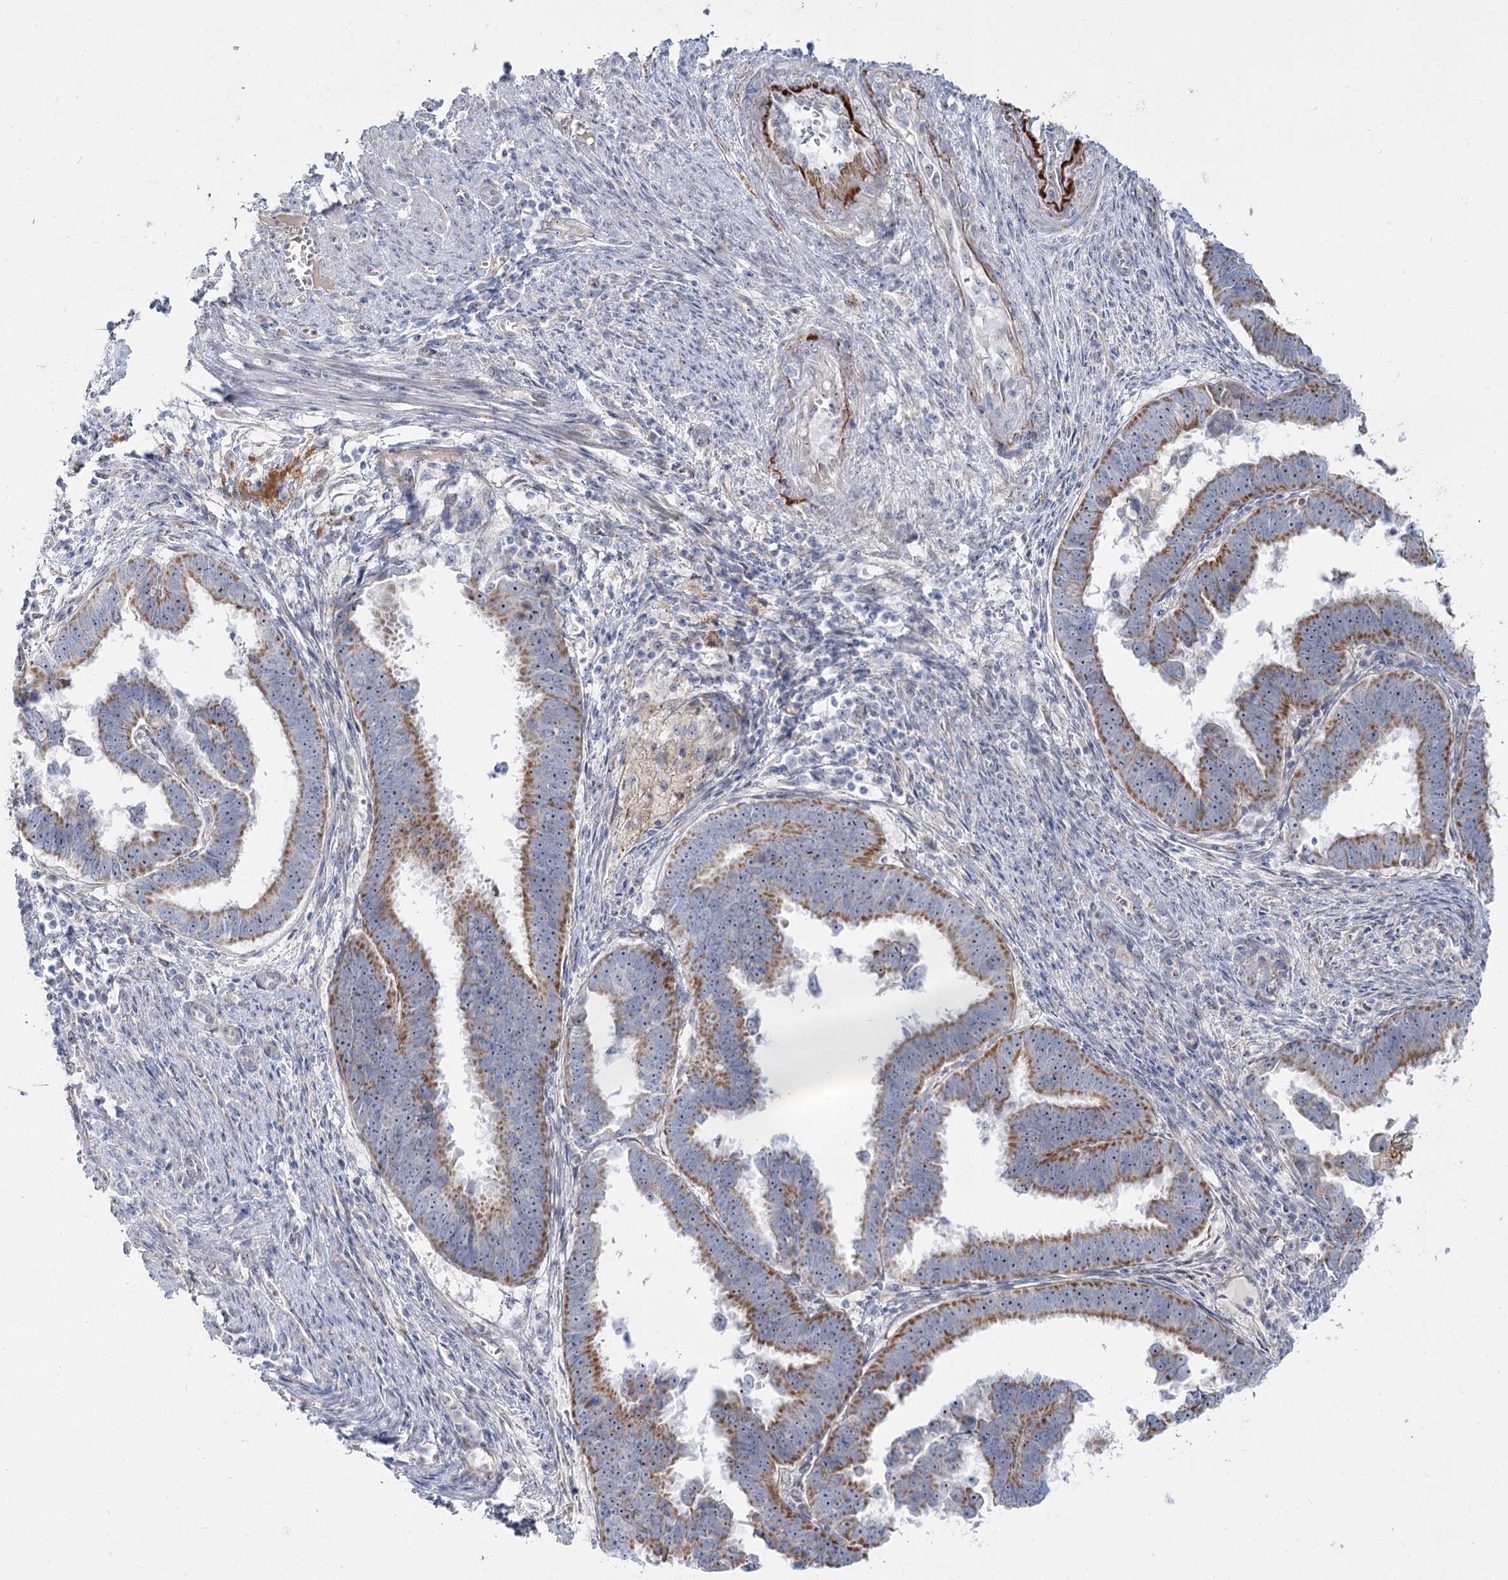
{"staining": {"intensity": "moderate", "quantity": ">75%", "location": "cytoplasmic/membranous,nuclear"}, "tissue": "endometrial cancer", "cell_type": "Tumor cells", "image_type": "cancer", "snomed": [{"axis": "morphology", "description": "Adenocarcinoma, NOS"}, {"axis": "topography", "description": "Endometrium"}], "caption": "A micrograph showing moderate cytoplasmic/membranous and nuclear expression in about >75% of tumor cells in endometrial adenocarcinoma, as visualized by brown immunohistochemical staining.", "gene": "SUOX", "patient": {"sex": "female", "age": 75}}